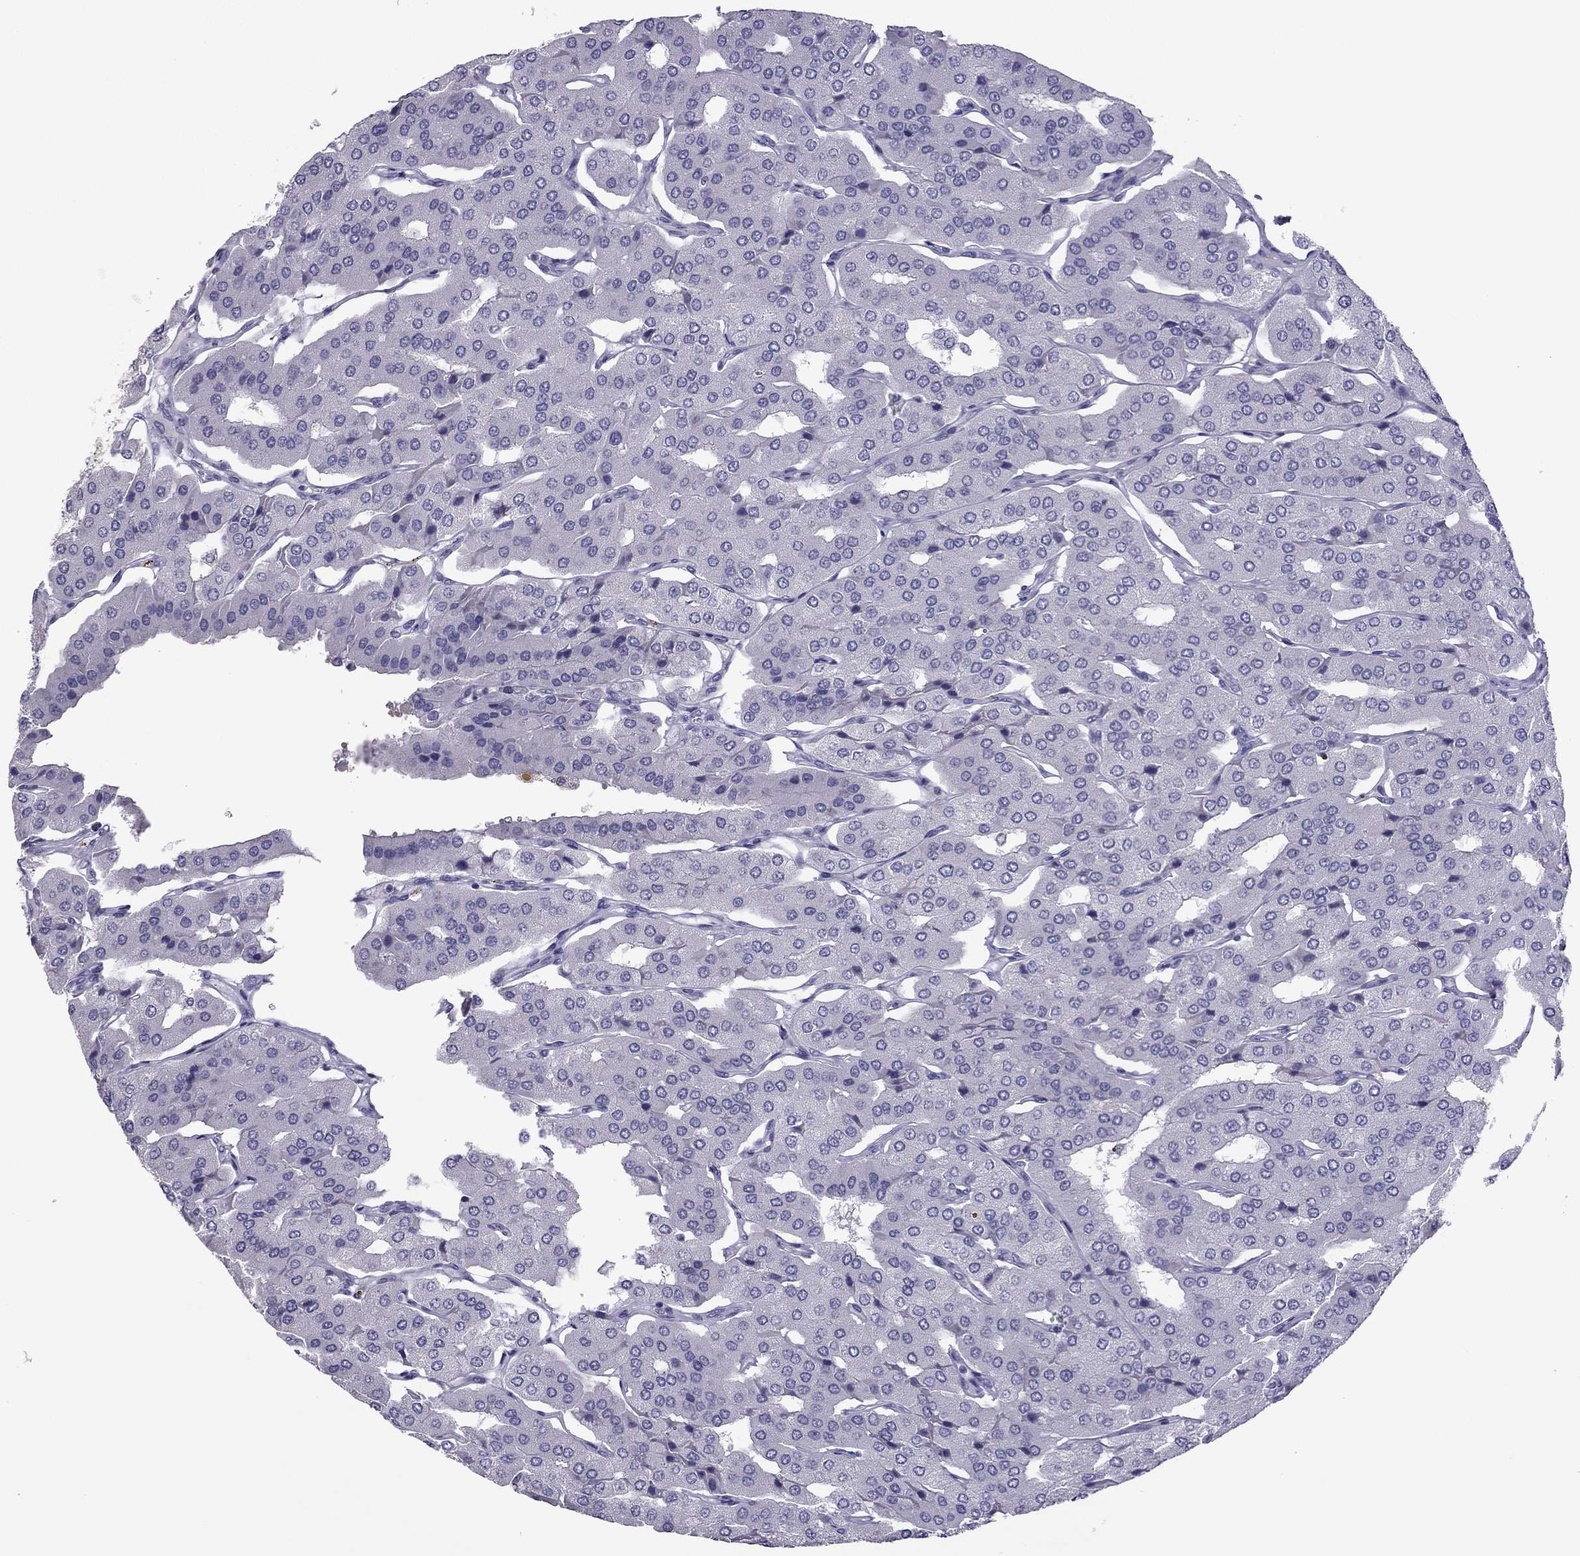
{"staining": {"intensity": "negative", "quantity": "none", "location": "none"}, "tissue": "parathyroid gland", "cell_type": "Glandular cells", "image_type": "normal", "snomed": [{"axis": "morphology", "description": "Normal tissue, NOS"}, {"axis": "morphology", "description": "Adenoma, NOS"}, {"axis": "topography", "description": "Parathyroid gland"}], "caption": "Parathyroid gland stained for a protein using immunohistochemistry demonstrates no staining glandular cells.", "gene": "RGS8", "patient": {"sex": "female", "age": 86}}